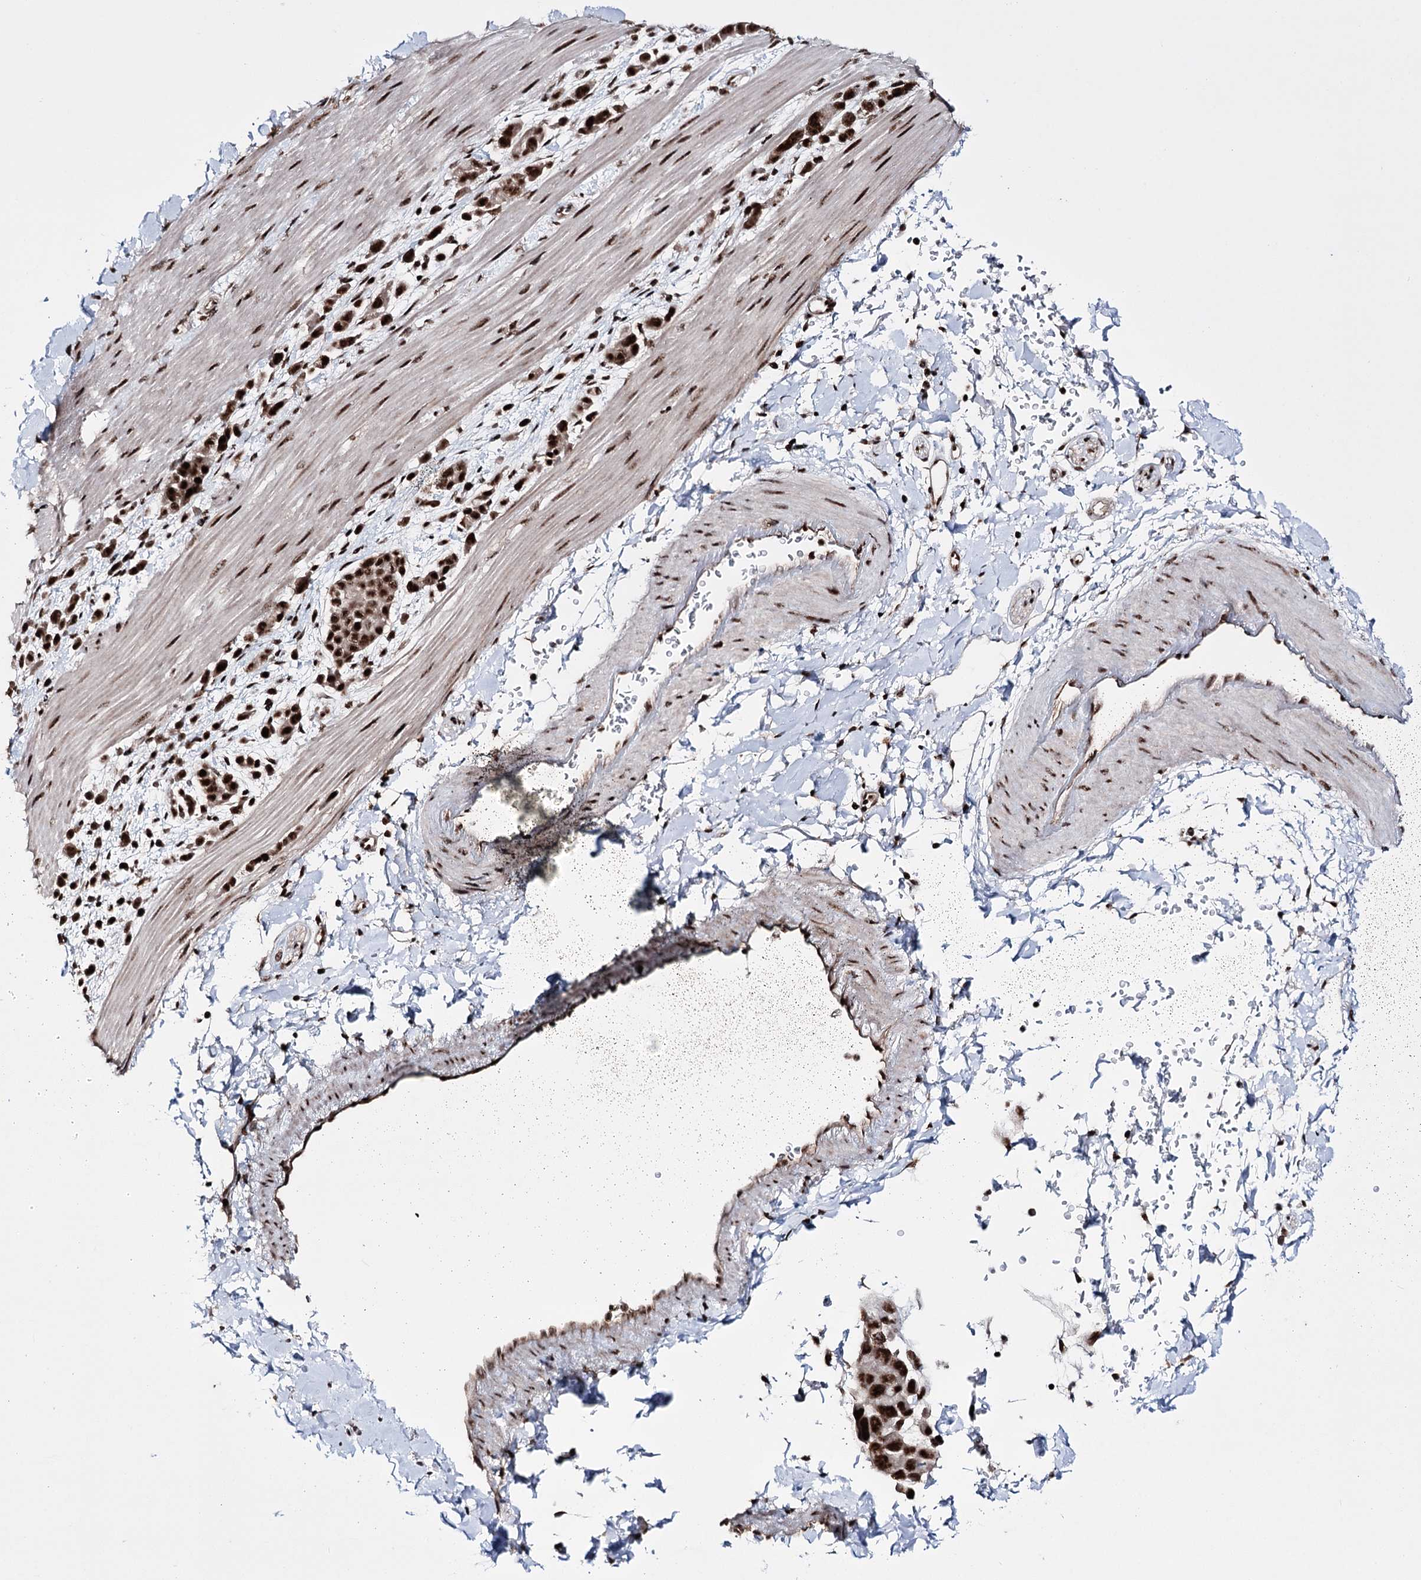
{"staining": {"intensity": "strong", "quantity": ">75%", "location": "nuclear"}, "tissue": "pancreatic cancer", "cell_type": "Tumor cells", "image_type": "cancer", "snomed": [{"axis": "morphology", "description": "Normal tissue, NOS"}, {"axis": "morphology", "description": "Adenocarcinoma, NOS"}, {"axis": "topography", "description": "Pancreas"}], "caption": "Tumor cells show high levels of strong nuclear positivity in approximately >75% of cells in pancreatic cancer.", "gene": "PRPF40A", "patient": {"sex": "female", "age": 64}}